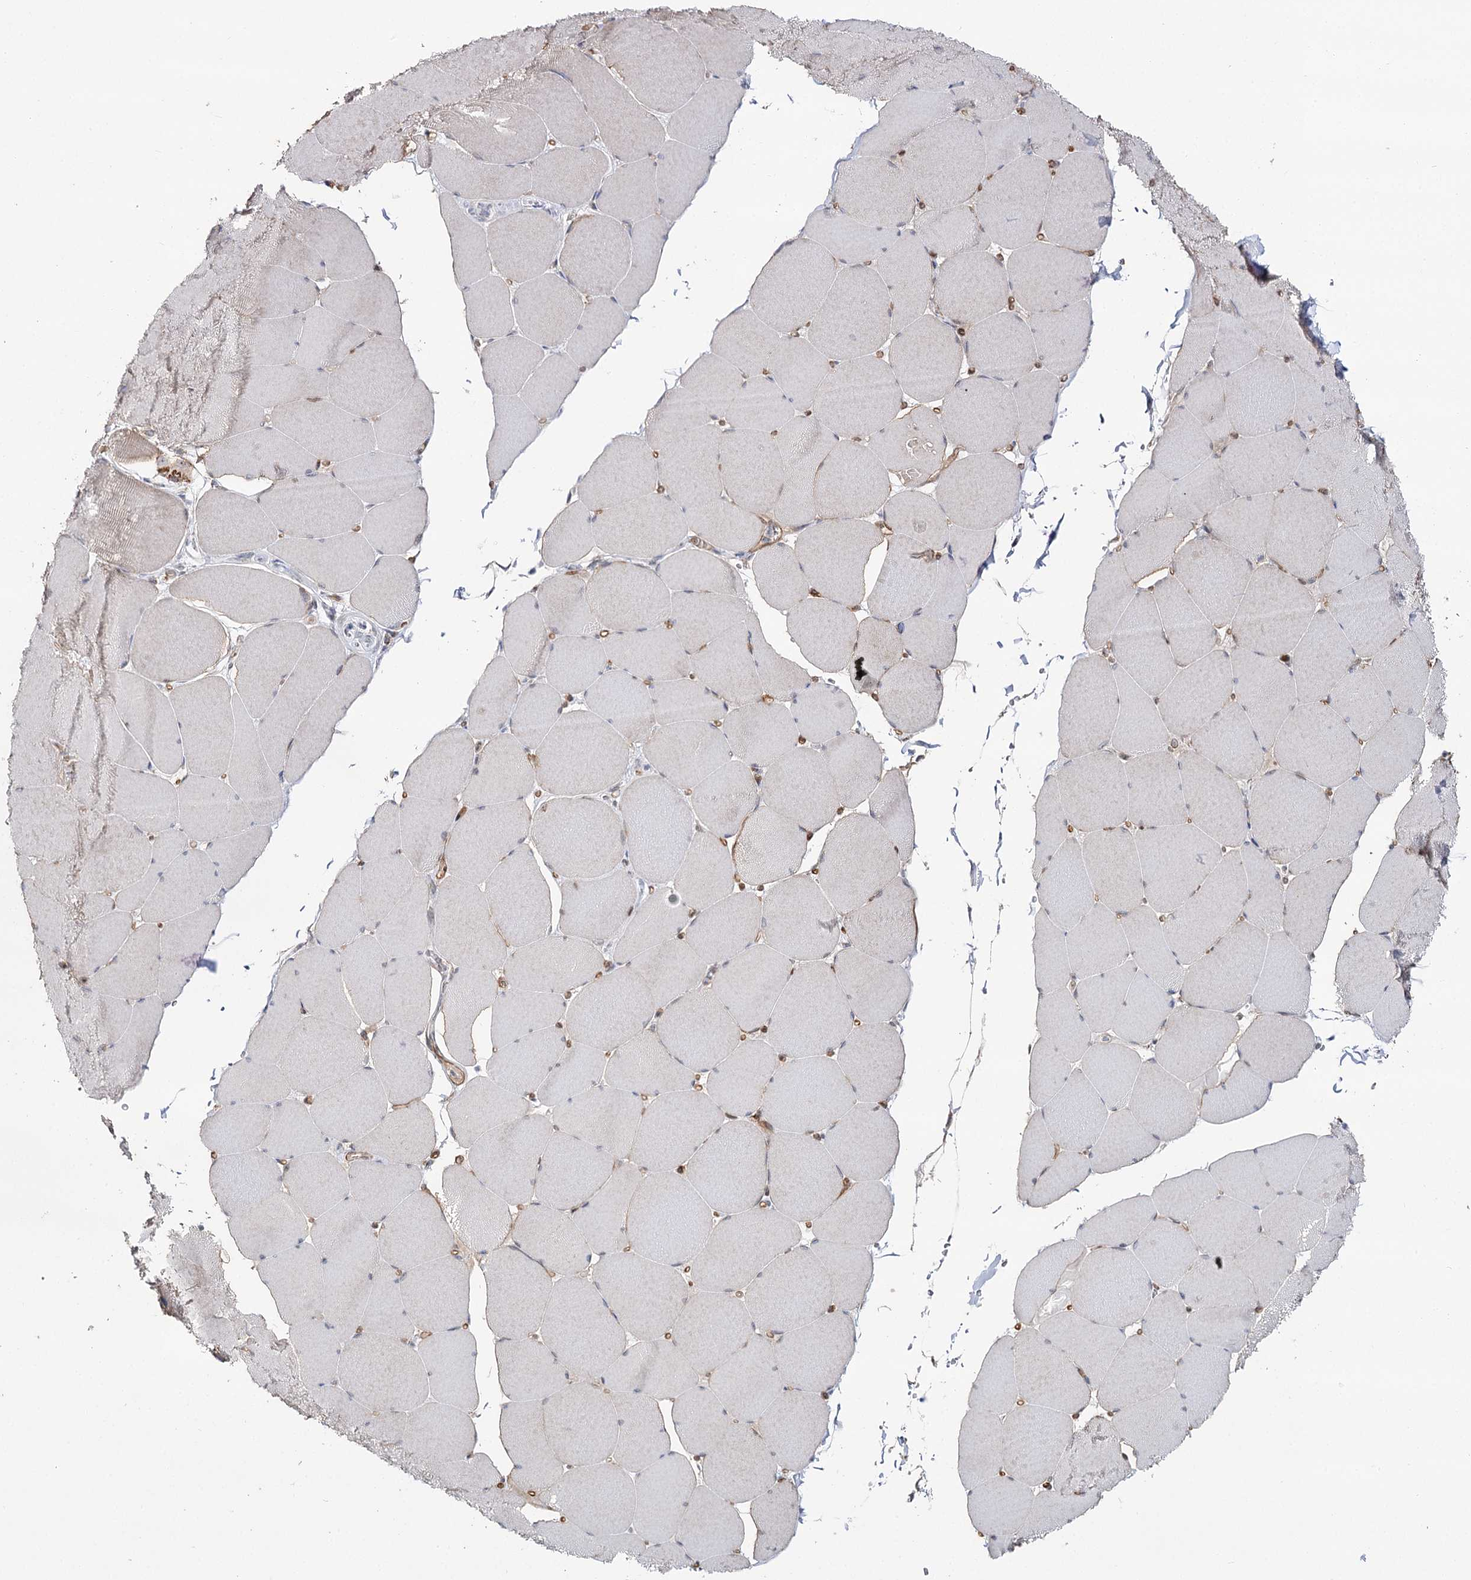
{"staining": {"intensity": "weak", "quantity": "<25%", "location": "cytoplasmic/membranous"}, "tissue": "skeletal muscle", "cell_type": "Myocytes", "image_type": "normal", "snomed": [{"axis": "morphology", "description": "Normal tissue, NOS"}, {"axis": "topography", "description": "Skeletal muscle"}, {"axis": "topography", "description": "Head-Neck"}], "caption": "Immunohistochemical staining of unremarkable skeletal muscle shows no significant positivity in myocytes.", "gene": "CBR4", "patient": {"sex": "male", "age": 66}}